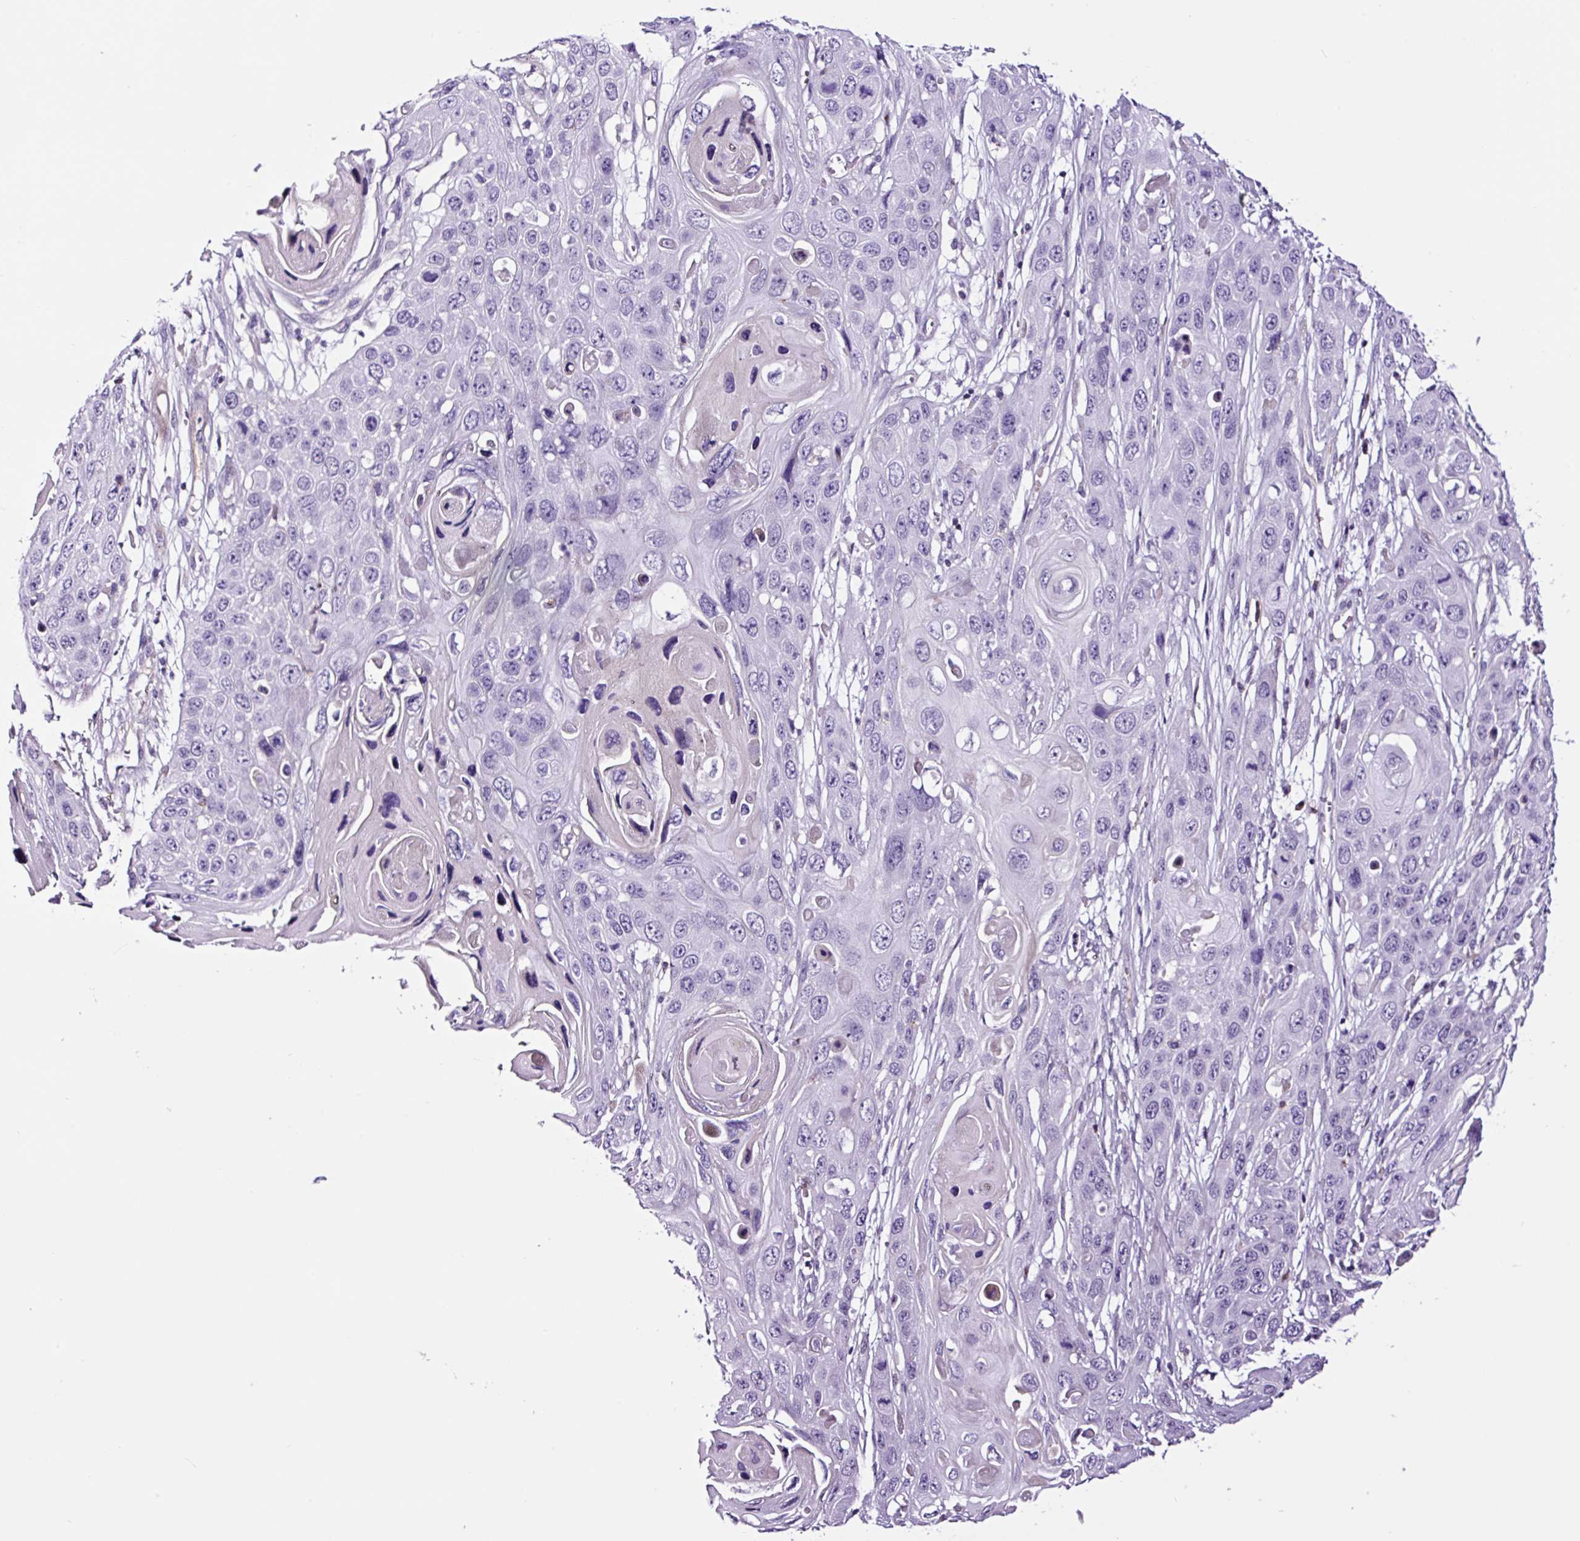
{"staining": {"intensity": "negative", "quantity": "none", "location": "none"}, "tissue": "skin cancer", "cell_type": "Tumor cells", "image_type": "cancer", "snomed": [{"axis": "morphology", "description": "Squamous cell carcinoma, NOS"}, {"axis": "topography", "description": "Skin"}], "caption": "This is an IHC micrograph of human skin cancer. There is no expression in tumor cells.", "gene": "TAFA3", "patient": {"sex": "male", "age": 55}}